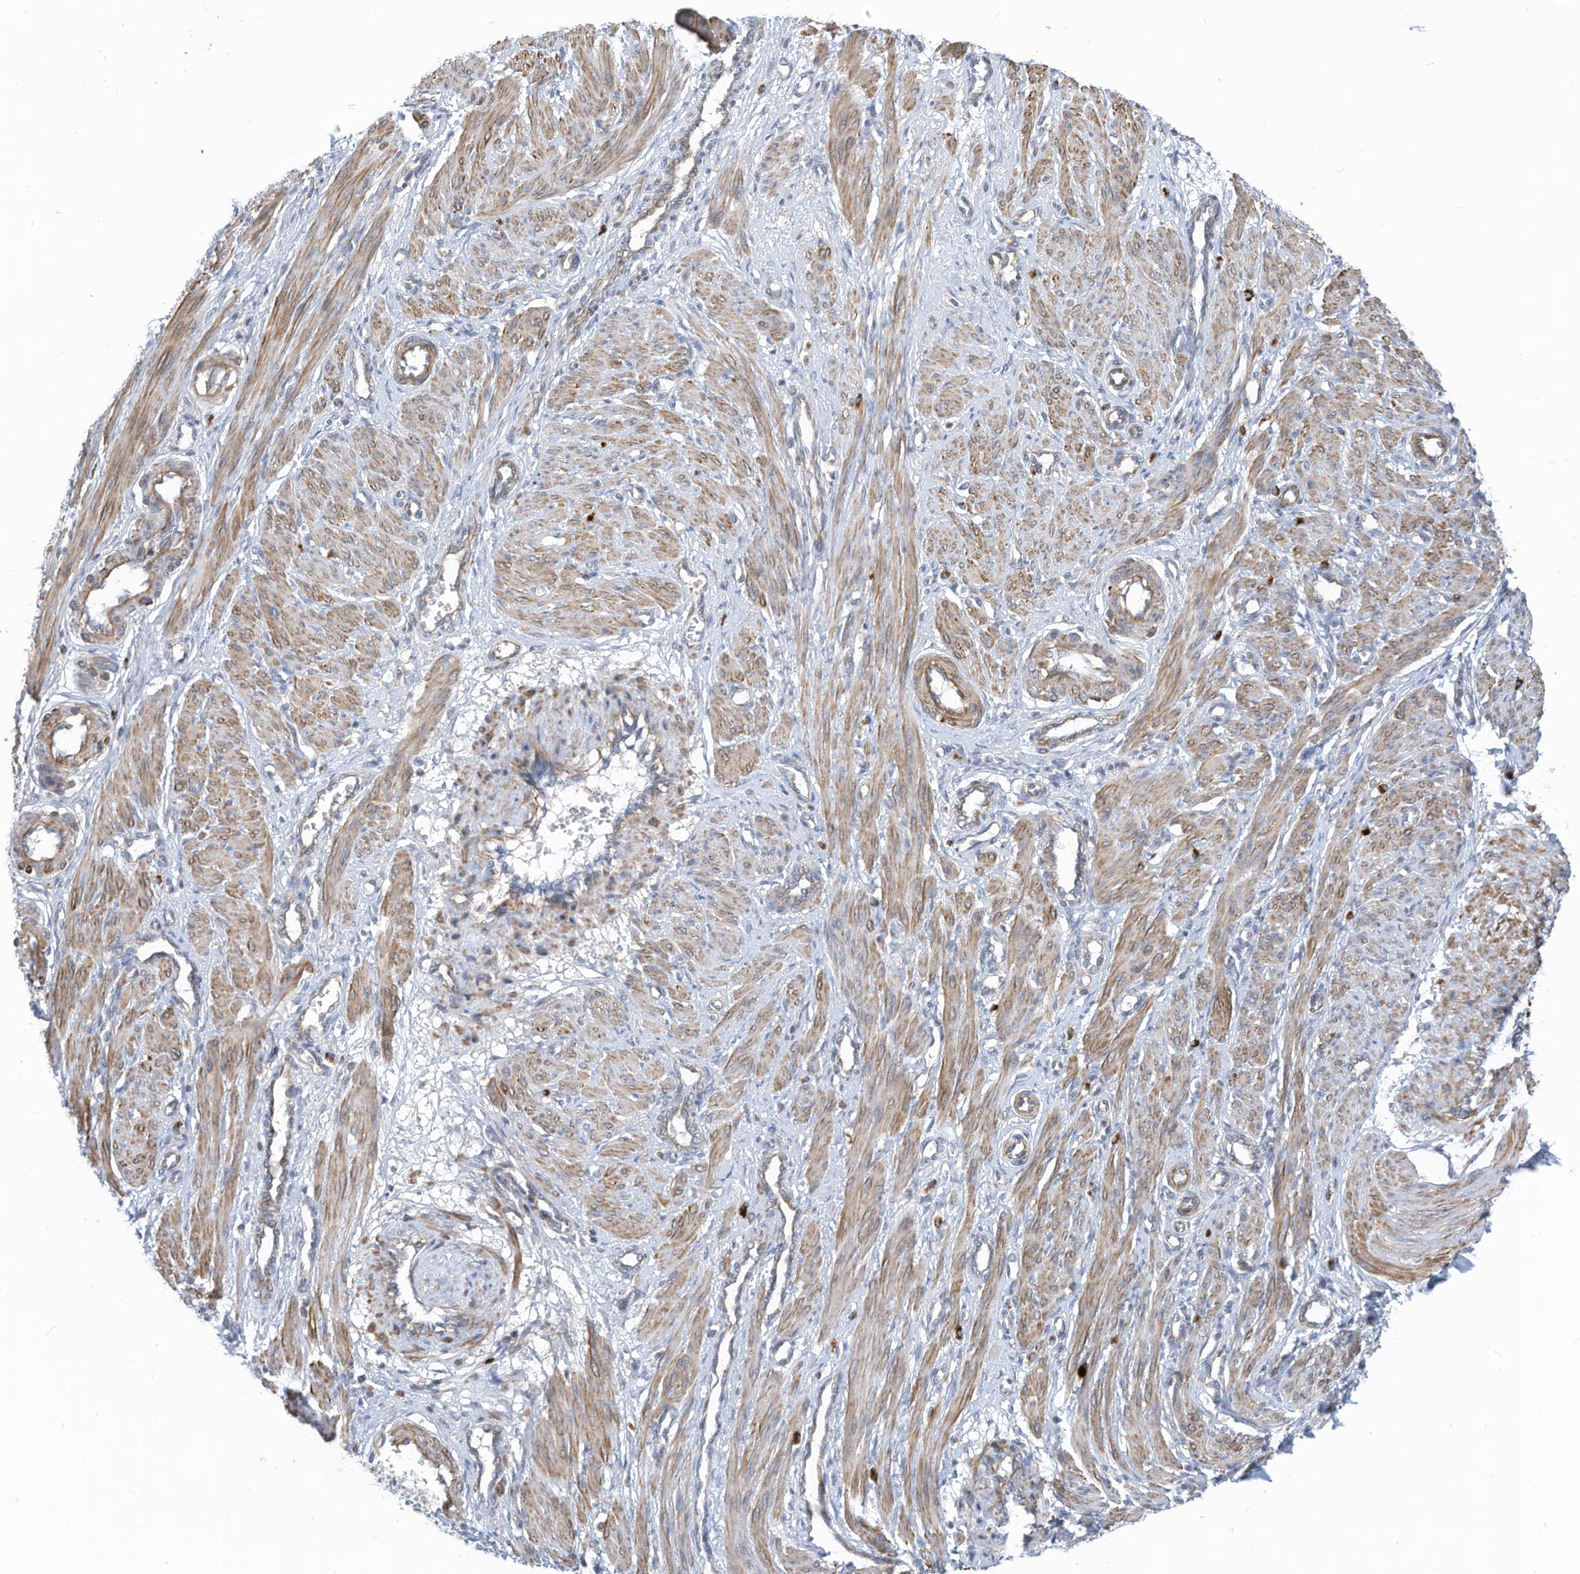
{"staining": {"intensity": "moderate", "quantity": ">75%", "location": "cytoplasmic/membranous"}, "tissue": "smooth muscle", "cell_type": "Smooth muscle cells", "image_type": "normal", "snomed": [{"axis": "morphology", "description": "Normal tissue, NOS"}, {"axis": "topography", "description": "Endometrium"}], "caption": "Brown immunohistochemical staining in benign human smooth muscle displays moderate cytoplasmic/membranous staining in approximately >75% of smooth muscle cells.", "gene": "GPATCH3", "patient": {"sex": "female", "age": 33}}